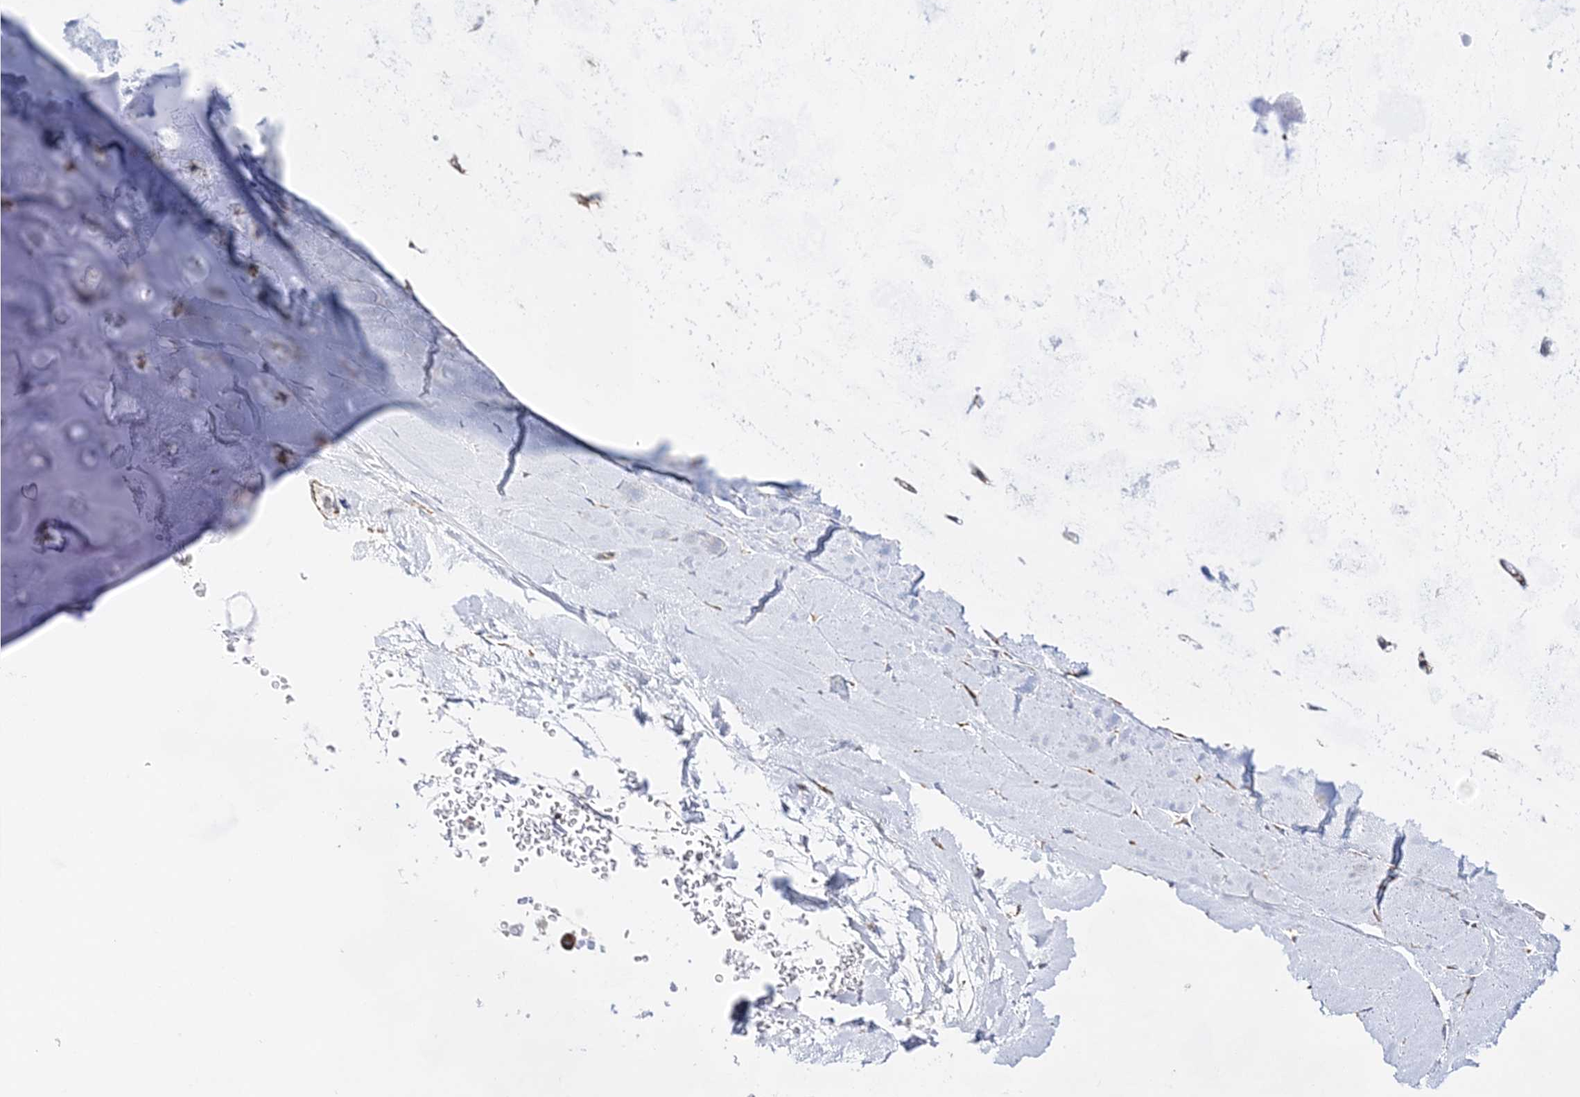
{"staining": {"intensity": "negative", "quantity": "none", "location": "none"}, "tissue": "adipose tissue", "cell_type": "Adipocytes", "image_type": "normal", "snomed": [{"axis": "morphology", "description": "Normal tissue, NOS"}, {"axis": "morphology", "description": "Squamous cell carcinoma, NOS"}, {"axis": "topography", "description": "Lymph node"}, {"axis": "topography", "description": "Bronchus"}, {"axis": "topography", "description": "Lung"}], "caption": "IHC histopathology image of benign adipose tissue: human adipose tissue stained with DAB (3,3'-diaminobenzidine) exhibits no significant protein positivity in adipocytes.", "gene": "ACOT9", "patient": {"sex": "male", "age": 66}}